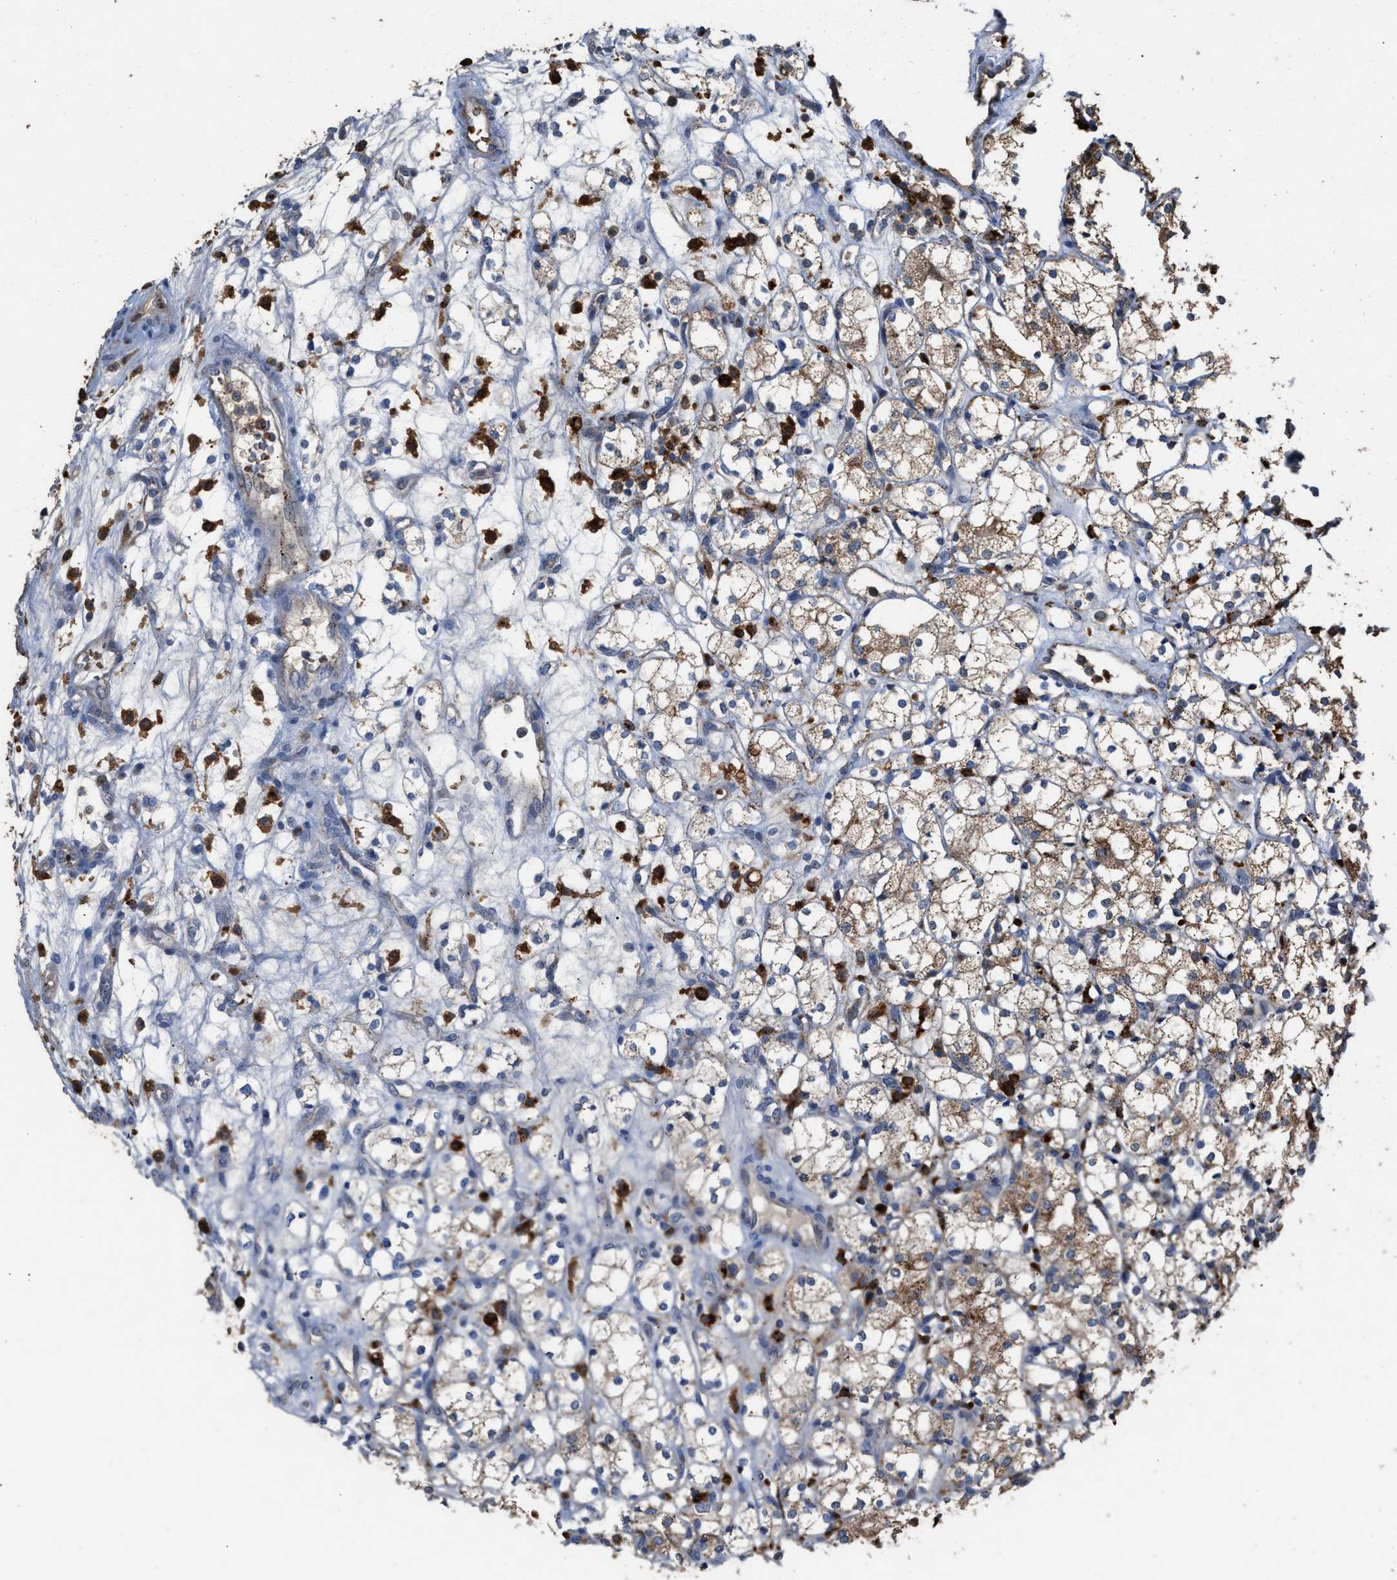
{"staining": {"intensity": "weak", "quantity": ">75%", "location": "cytoplasmic/membranous"}, "tissue": "renal cancer", "cell_type": "Tumor cells", "image_type": "cancer", "snomed": [{"axis": "morphology", "description": "Adenocarcinoma, NOS"}, {"axis": "topography", "description": "Kidney"}], "caption": "A high-resolution image shows immunohistochemistry (IHC) staining of renal adenocarcinoma, which displays weak cytoplasmic/membranous staining in approximately >75% of tumor cells.", "gene": "ELMO3", "patient": {"sex": "male", "age": 77}}